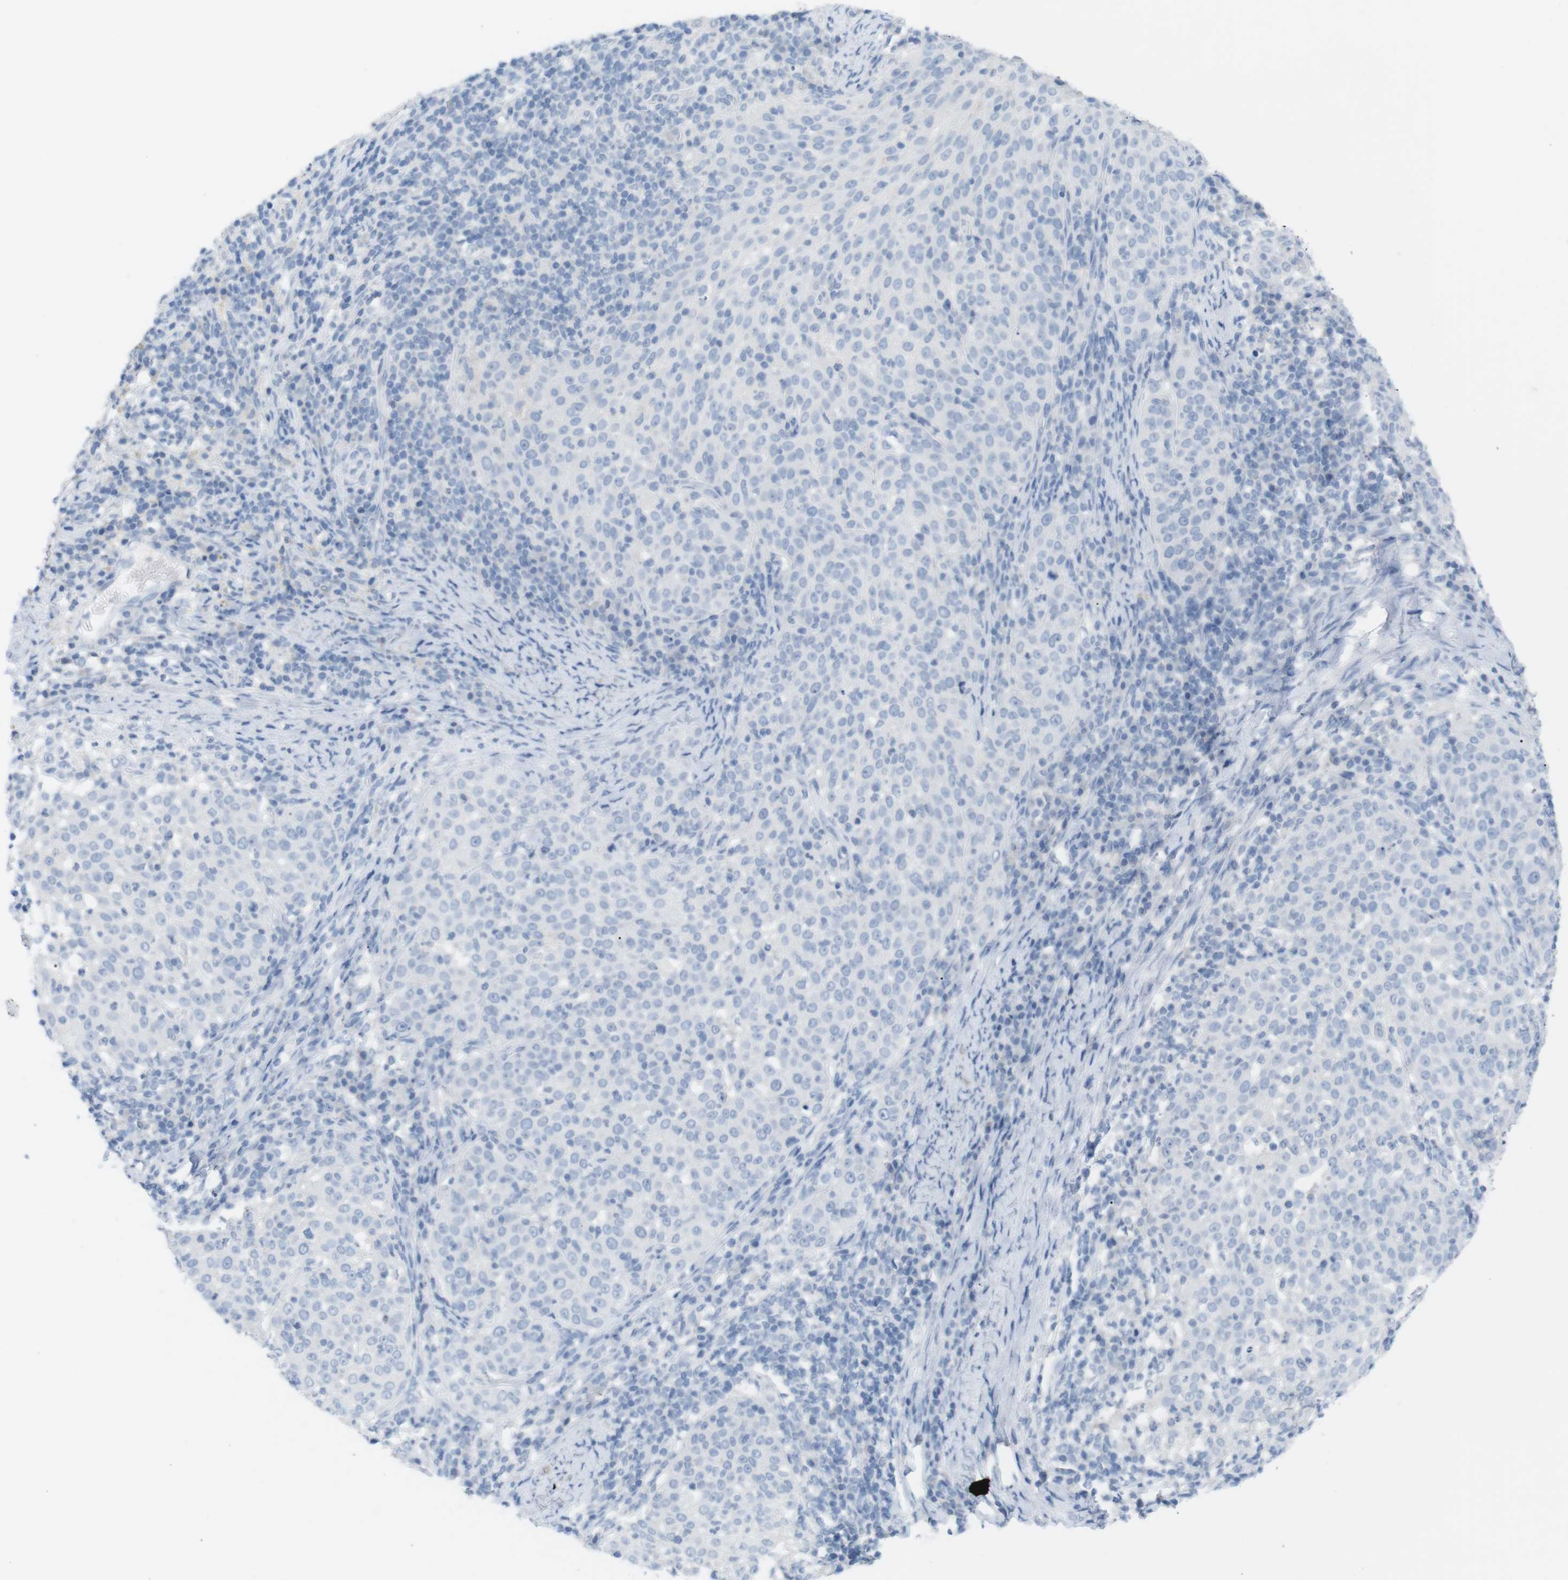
{"staining": {"intensity": "negative", "quantity": "none", "location": "none"}, "tissue": "cervical cancer", "cell_type": "Tumor cells", "image_type": "cancer", "snomed": [{"axis": "morphology", "description": "Squamous cell carcinoma, NOS"}, {"axis": "topography", "description": "Cervix"}], "caption": "The photomicrograph demonstrates no significant positivity in tumor cells of cervical cancer (squamous cell carcinoma). Nuclei are stained in blue.", "gene": "HBG2", "patient": {"sex": "female", "age": 51}}